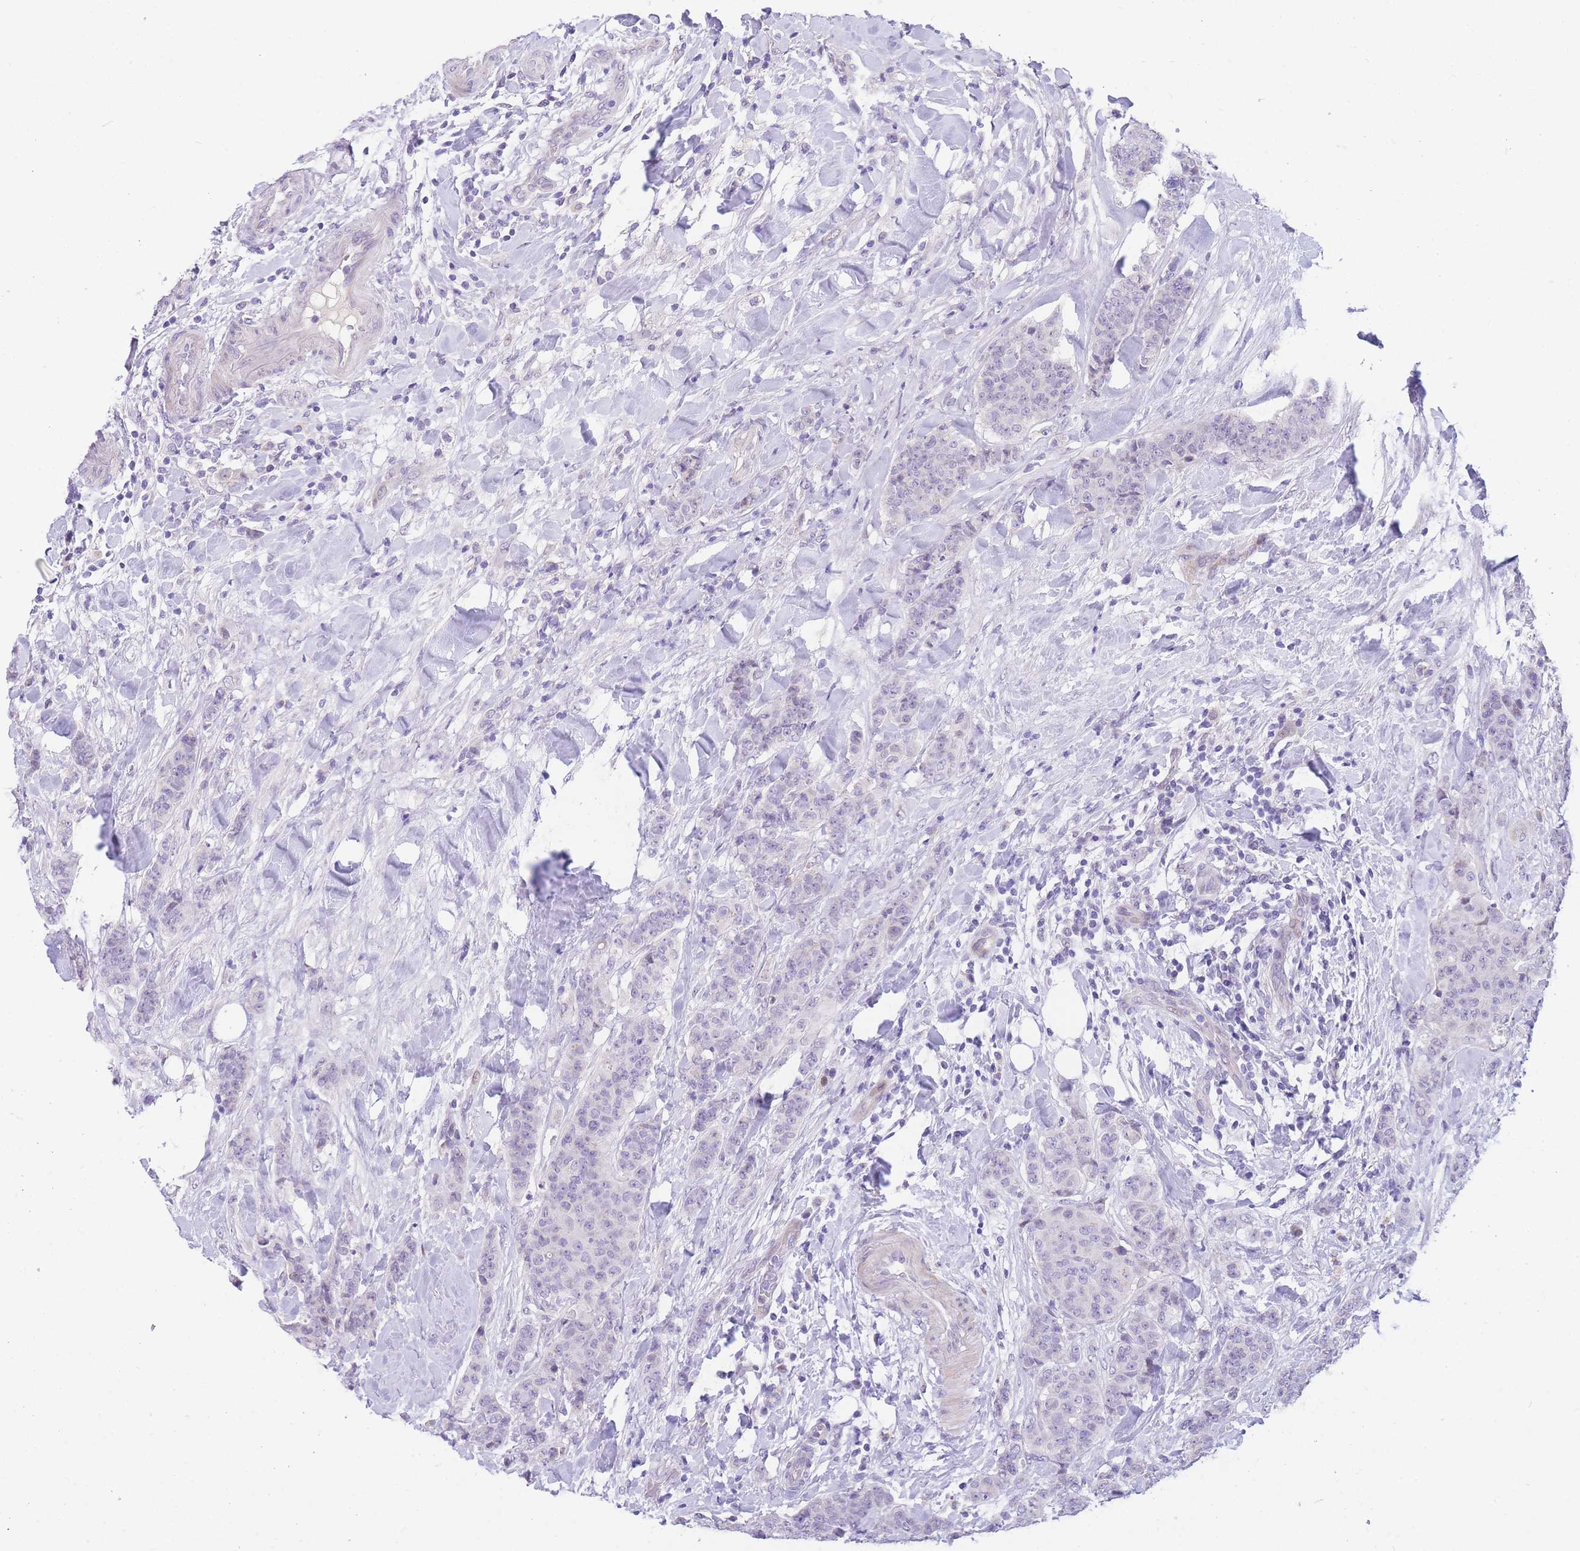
{"staining": {"intensity": "negative", "quantity": "none", "location": "none"}, "tissue": "breast cancer", "cell_type": "Tumor cells", "image_type": "cancer", "snomed": [{"axis": "morphology", "description": "Duct carcinoma"}, {"axis": "topography", "description": "Breast"}], "caption": "This micrograph is of breast intraductal carcinoma stained with immunohistochemistry to label a protein in brown with the nuclei are counter-stained blue. There is no expression in tumor cells.", "gene": "SHCBP1", "patient": {"sex": "female", "age": 40}}